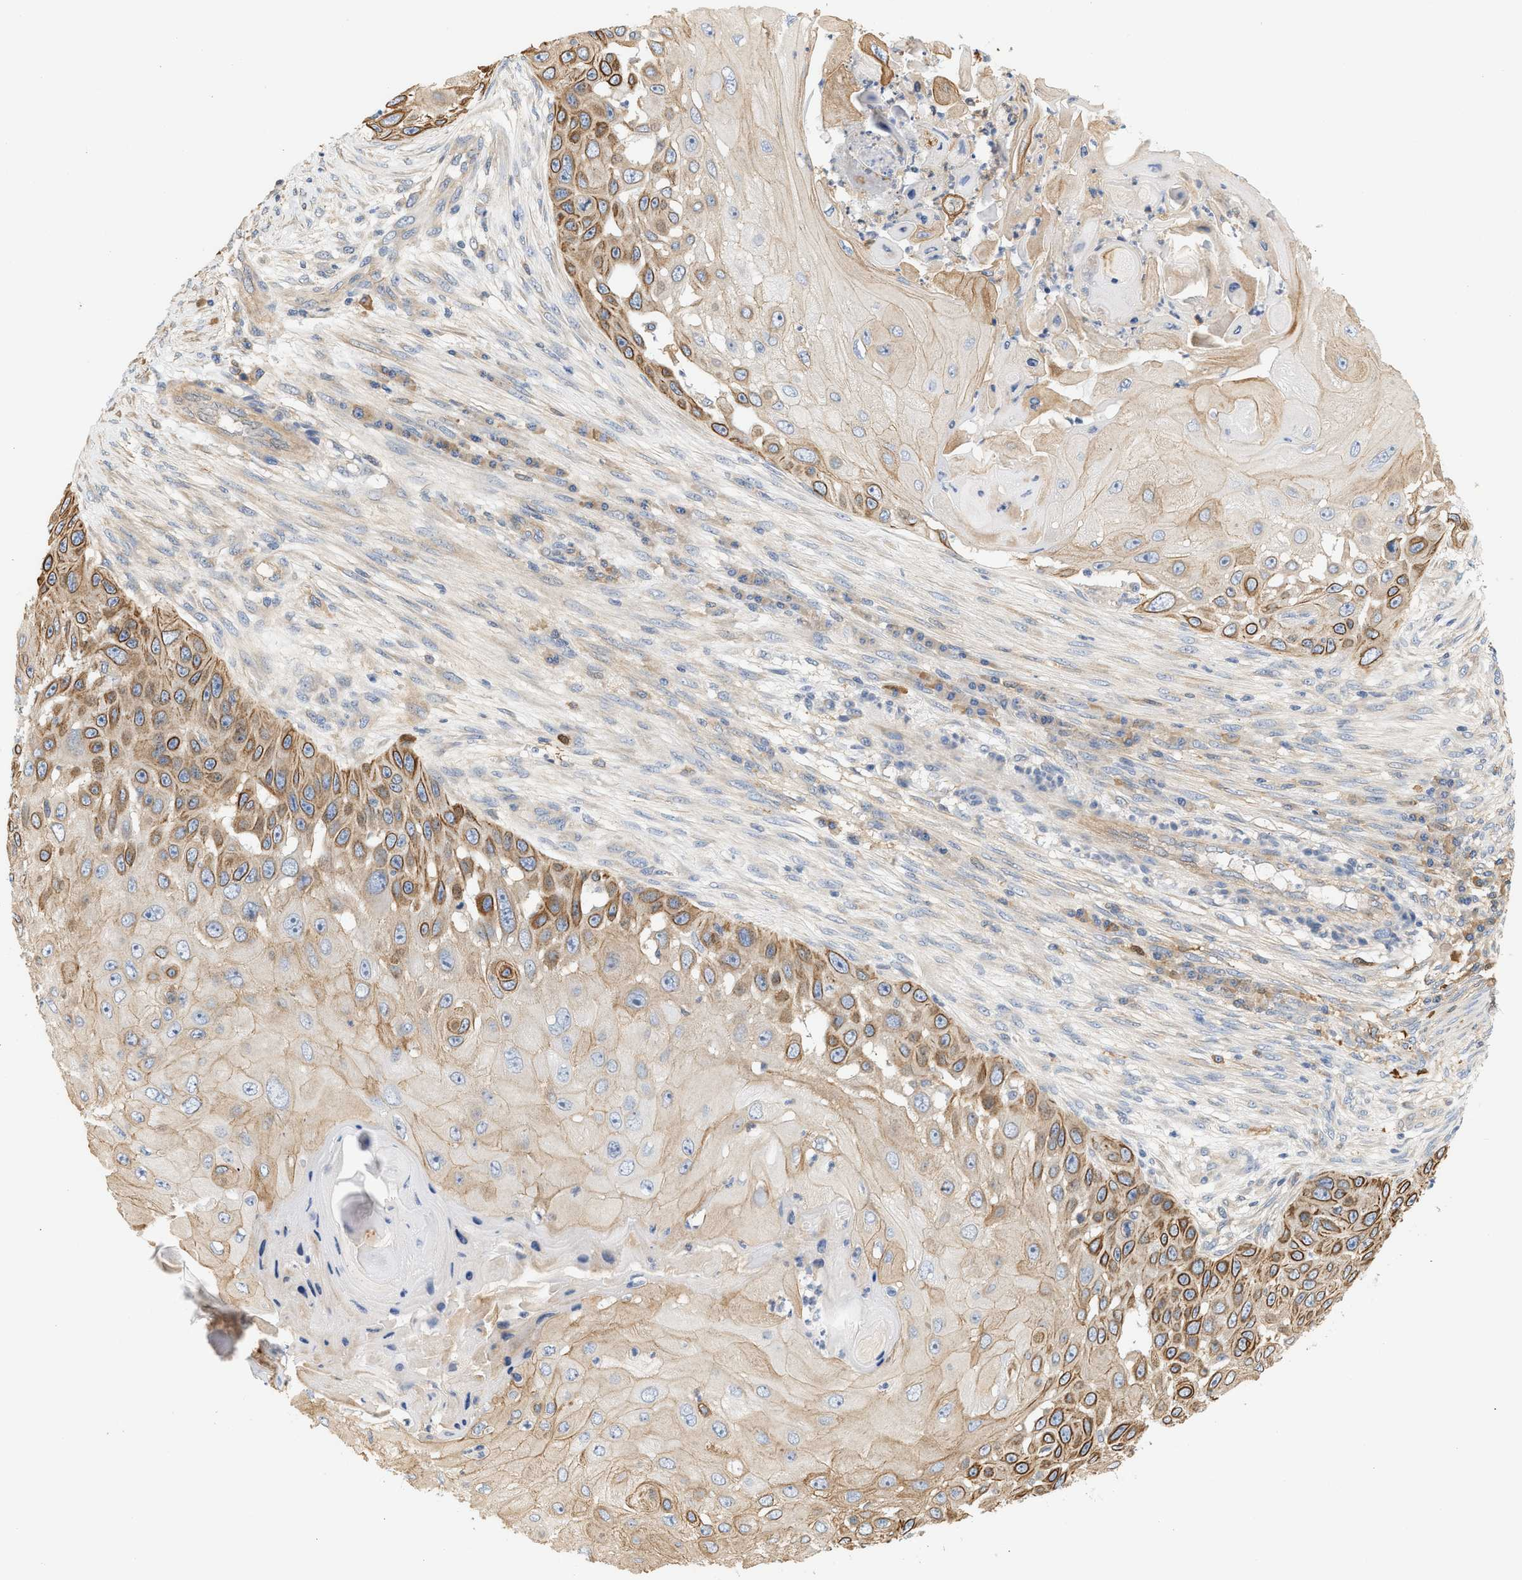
{"staining": {"intensity": "moderate", "quantity": ">75%", "location": "cytoplasmic/membranous"}, "tissue": "skin cancer", "cell_type": "Tumor cells", "image_type": "cancer", "snomed": [{"axis": "morphology", "description": "Squamous cell carcinoma, NOS"}, {"axis": "topography", "description": "Skin"}], "caption": "Moderate cytoplasmic/membranous expression for a protein is seen in about >75% of tumor cells of skin squamous cell carcinoma using immunohistochemistry.", "gene": "CTXN1", "patient": {"sex": "female", "age": 44}}